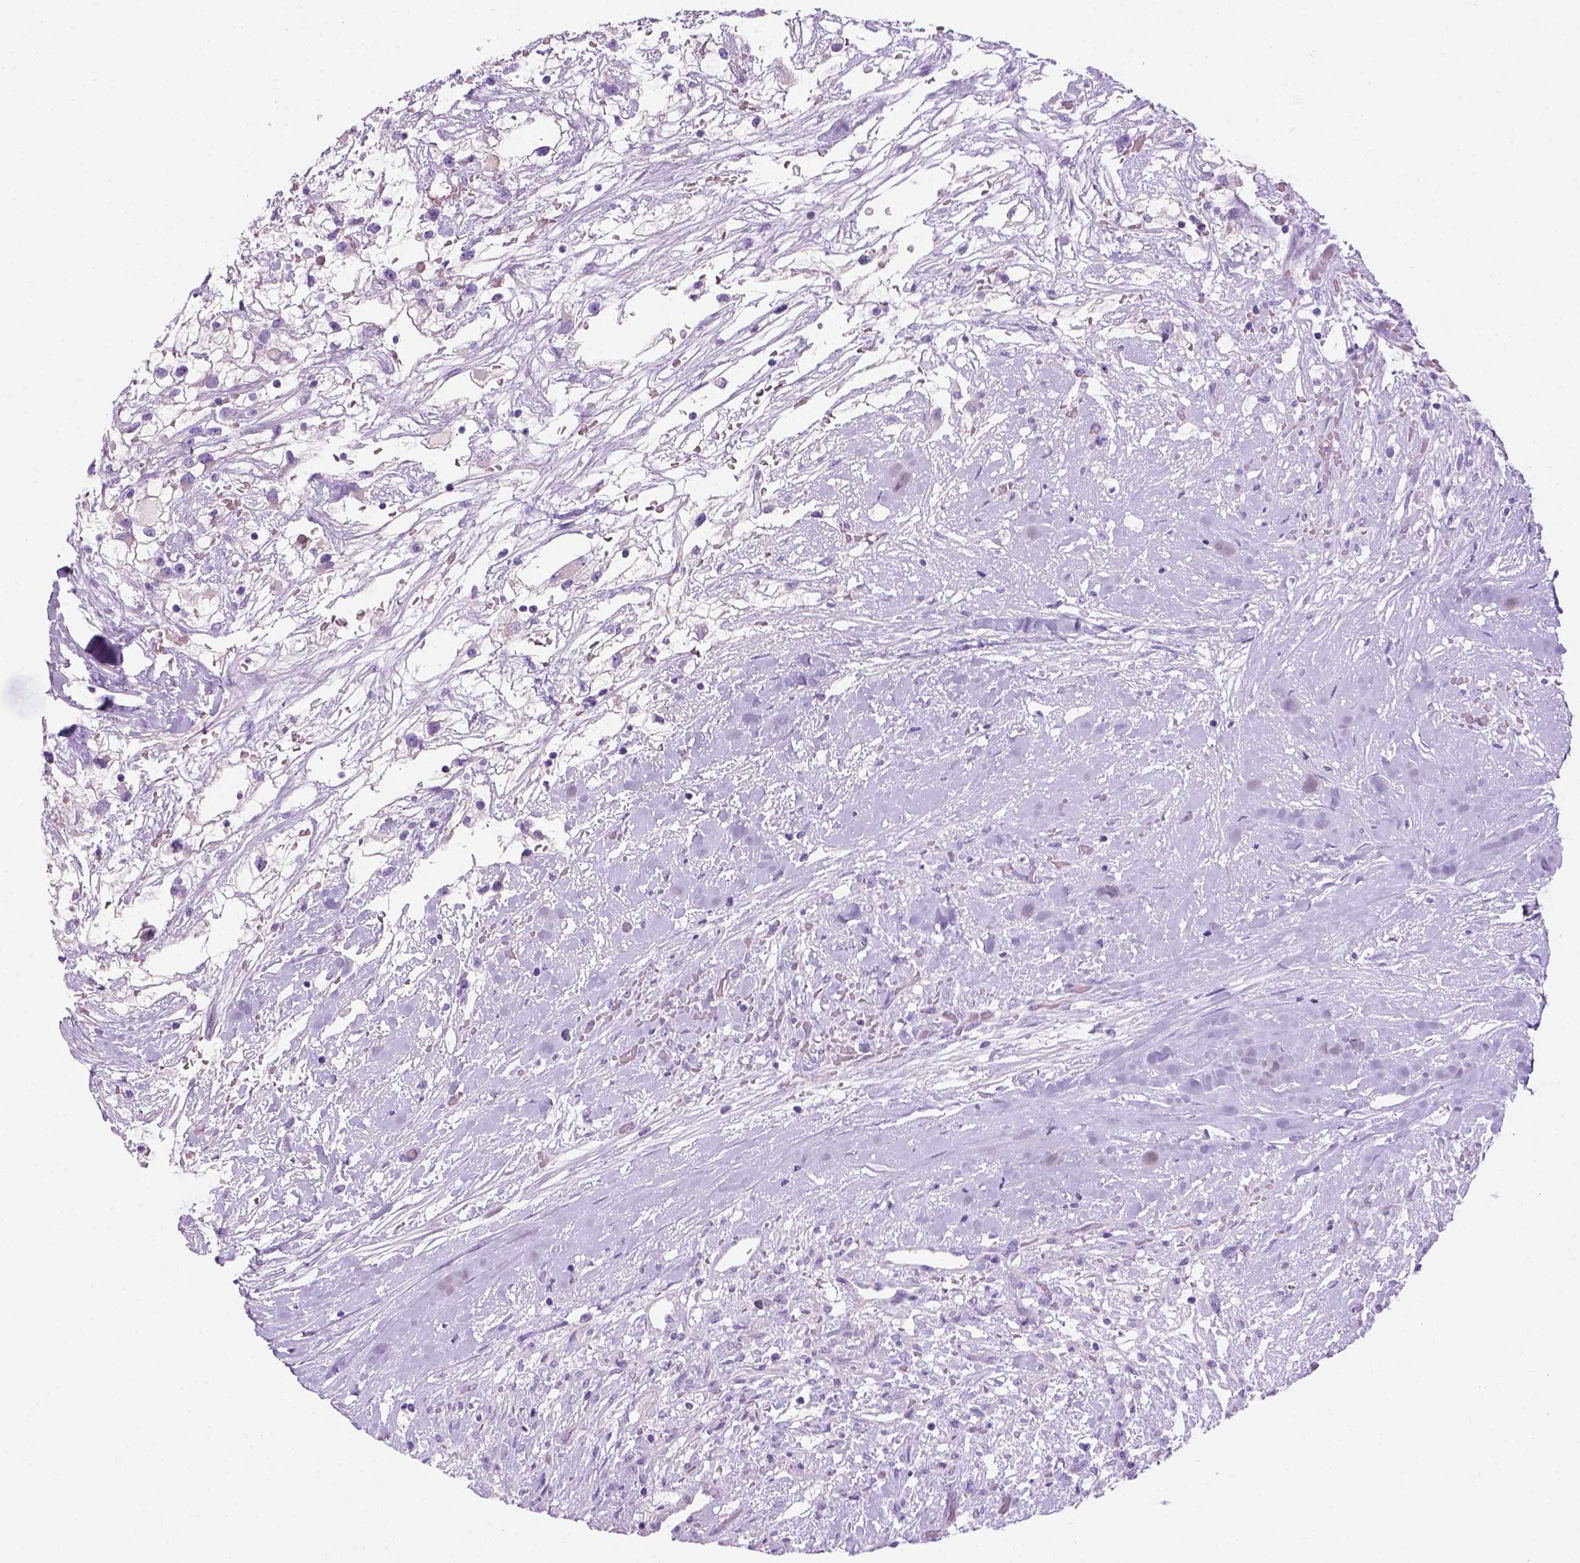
{"staining": {"intensity": "negative", "quantity": "none", "location": "none"}, "tissue": "renal cancer", "cell_type": "Tumor cells", "image_type": "cancer", "snomed": [{"axis": "morphology", "description": "Adenocarcinoma, NOS"}, {"axis": "topography", "description": "Kidney"}], "caption": "High power microscopy image of an immunohistochemistry (IHC) photomicrograph of adenocarcinoma (renal), revealing no significant expression in tumor cells.", "gene": "DNAH11", "patient": {"sex": "male", "age": 59}}